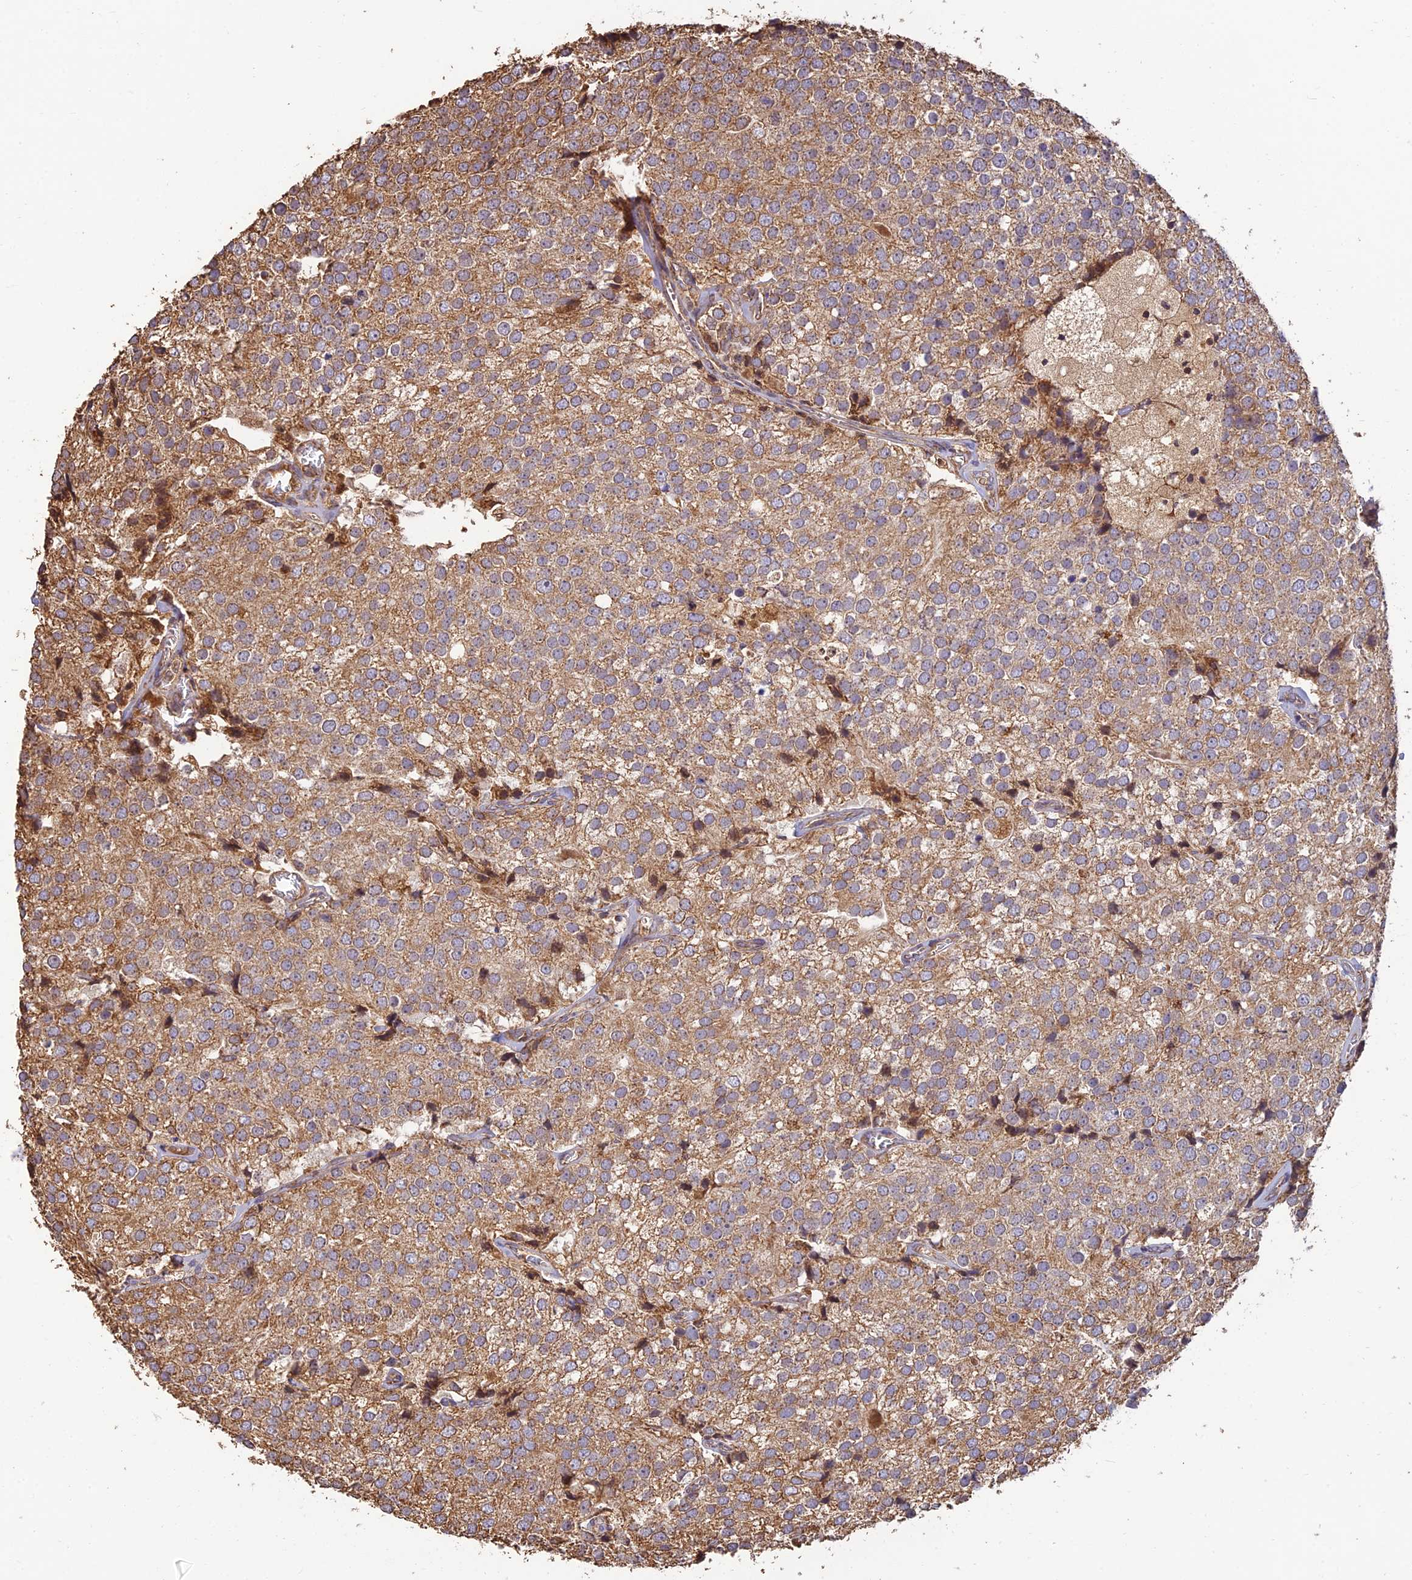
{"staining": {"intensity": "moderate", "quantity": ">75%", "location": "cytoplasmic/membranous"}, "tissue": "prostate cancer", "cell_type": "Tumor cells", "image_type": "cancer", "snomed": [{"axis": "morphology", "description": "Adenocarcinoma, High grade"}, {"axis": "topography", "description": "Prostate"}], "caption": "High-power microscopy captured an immunohistochemistry photomicrograph of high-grade adenocarcinoma (prostate), revealing moderate cytoplasmic/membranous expression in approximately >75% of tumor cells.", "gene": "CORO1C", "patient": {"sex": "male", "age": 49}}